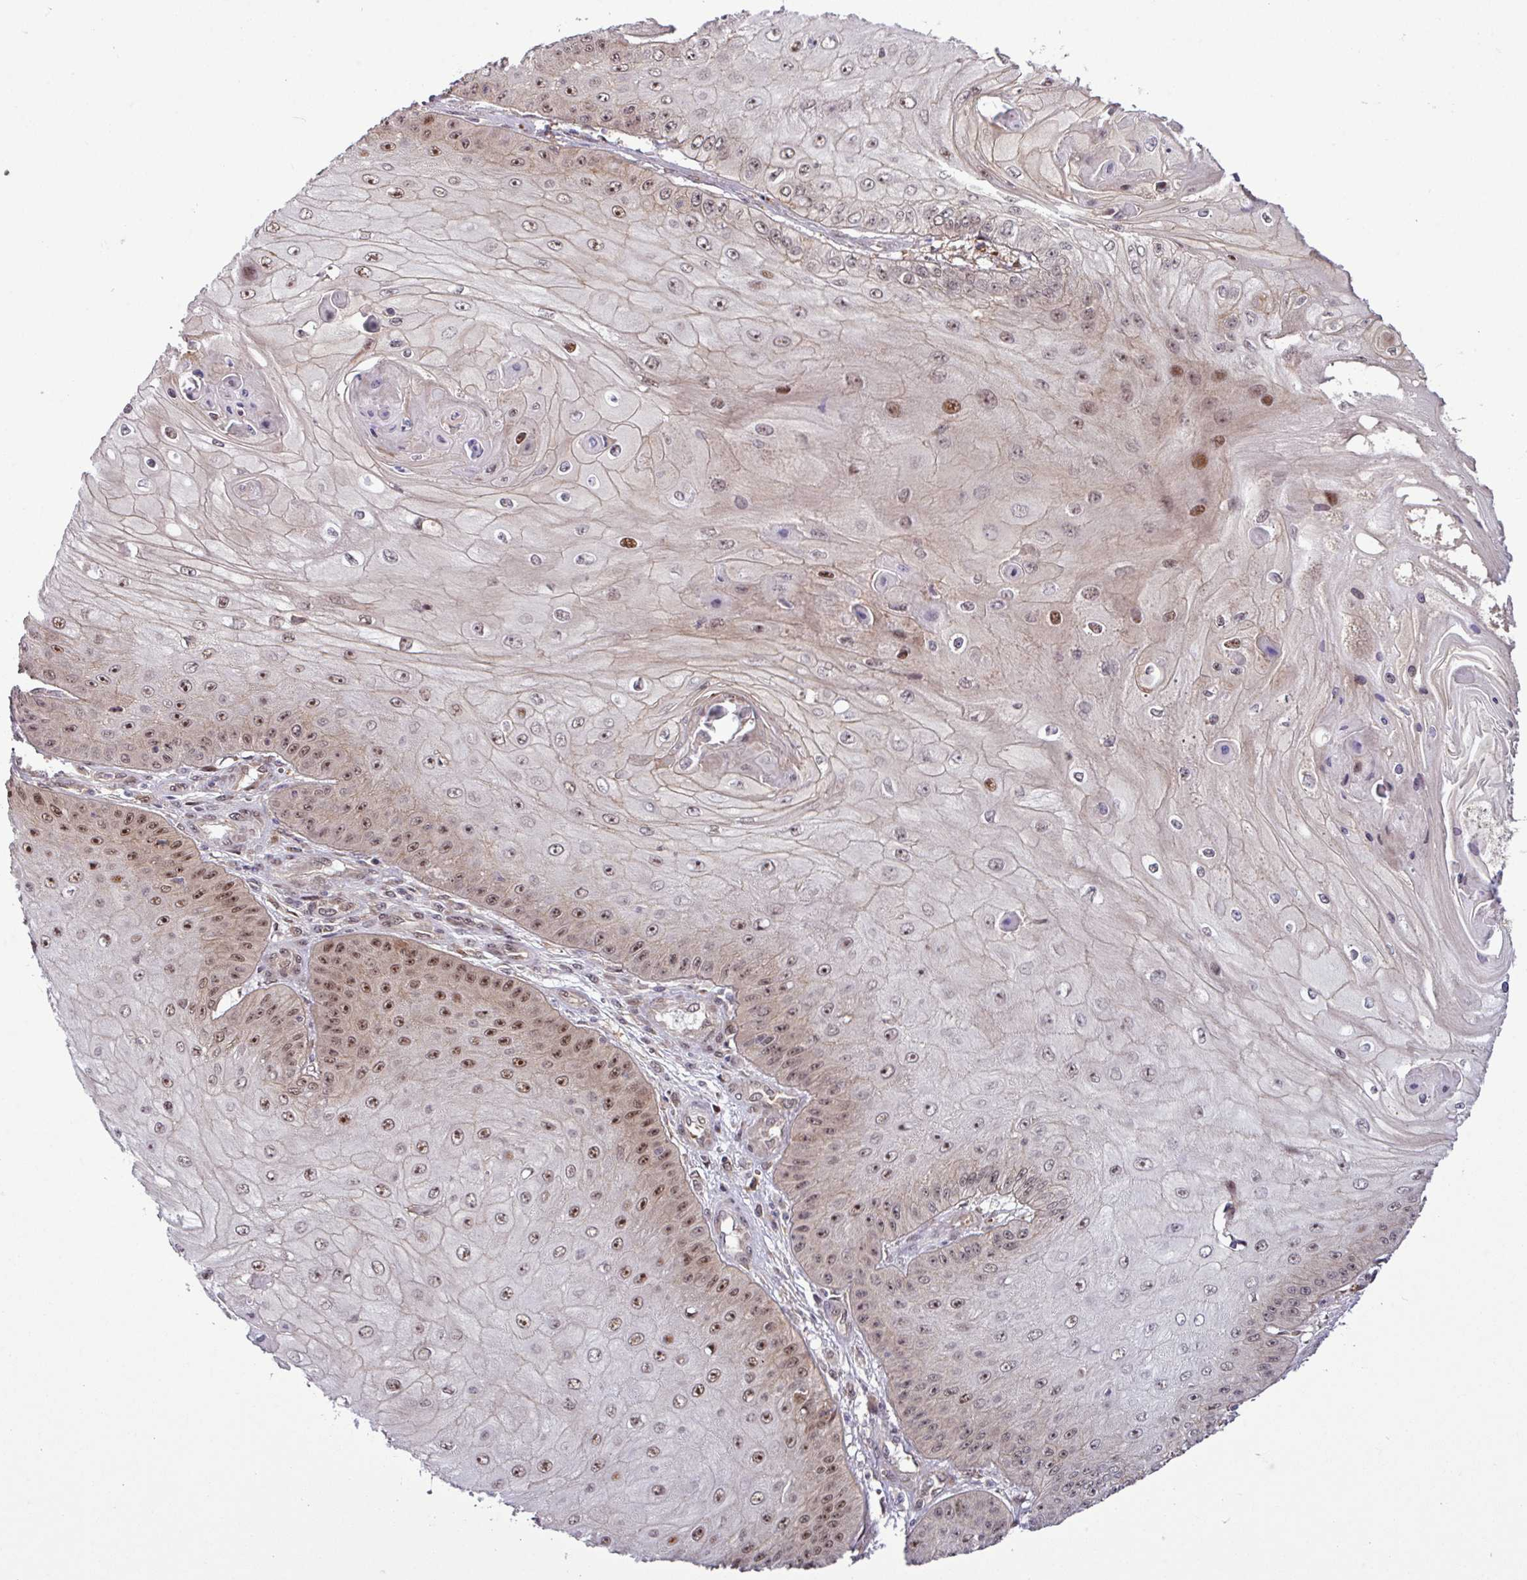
{"staining": {"intensity": "moderate", "quantity": "25%-75%", "location": "nuclear"}, "tissue": "skin cancer", "cell_type": "Tumor cells", "image_type": "cancer", "snomed": [{"axis": "morphology", "description": "Squamous cell carcinoma, NOS"}, {"axis": "topography", "description": "Skin"}], "caption": "DAB immunohistochemical staining of human skin cancer demonstrates moderate nuclear protein staining in about 25%-75% of tumor cells.", "gene": "C7orf50", "patient": {"sex": "male", "age": 70}}